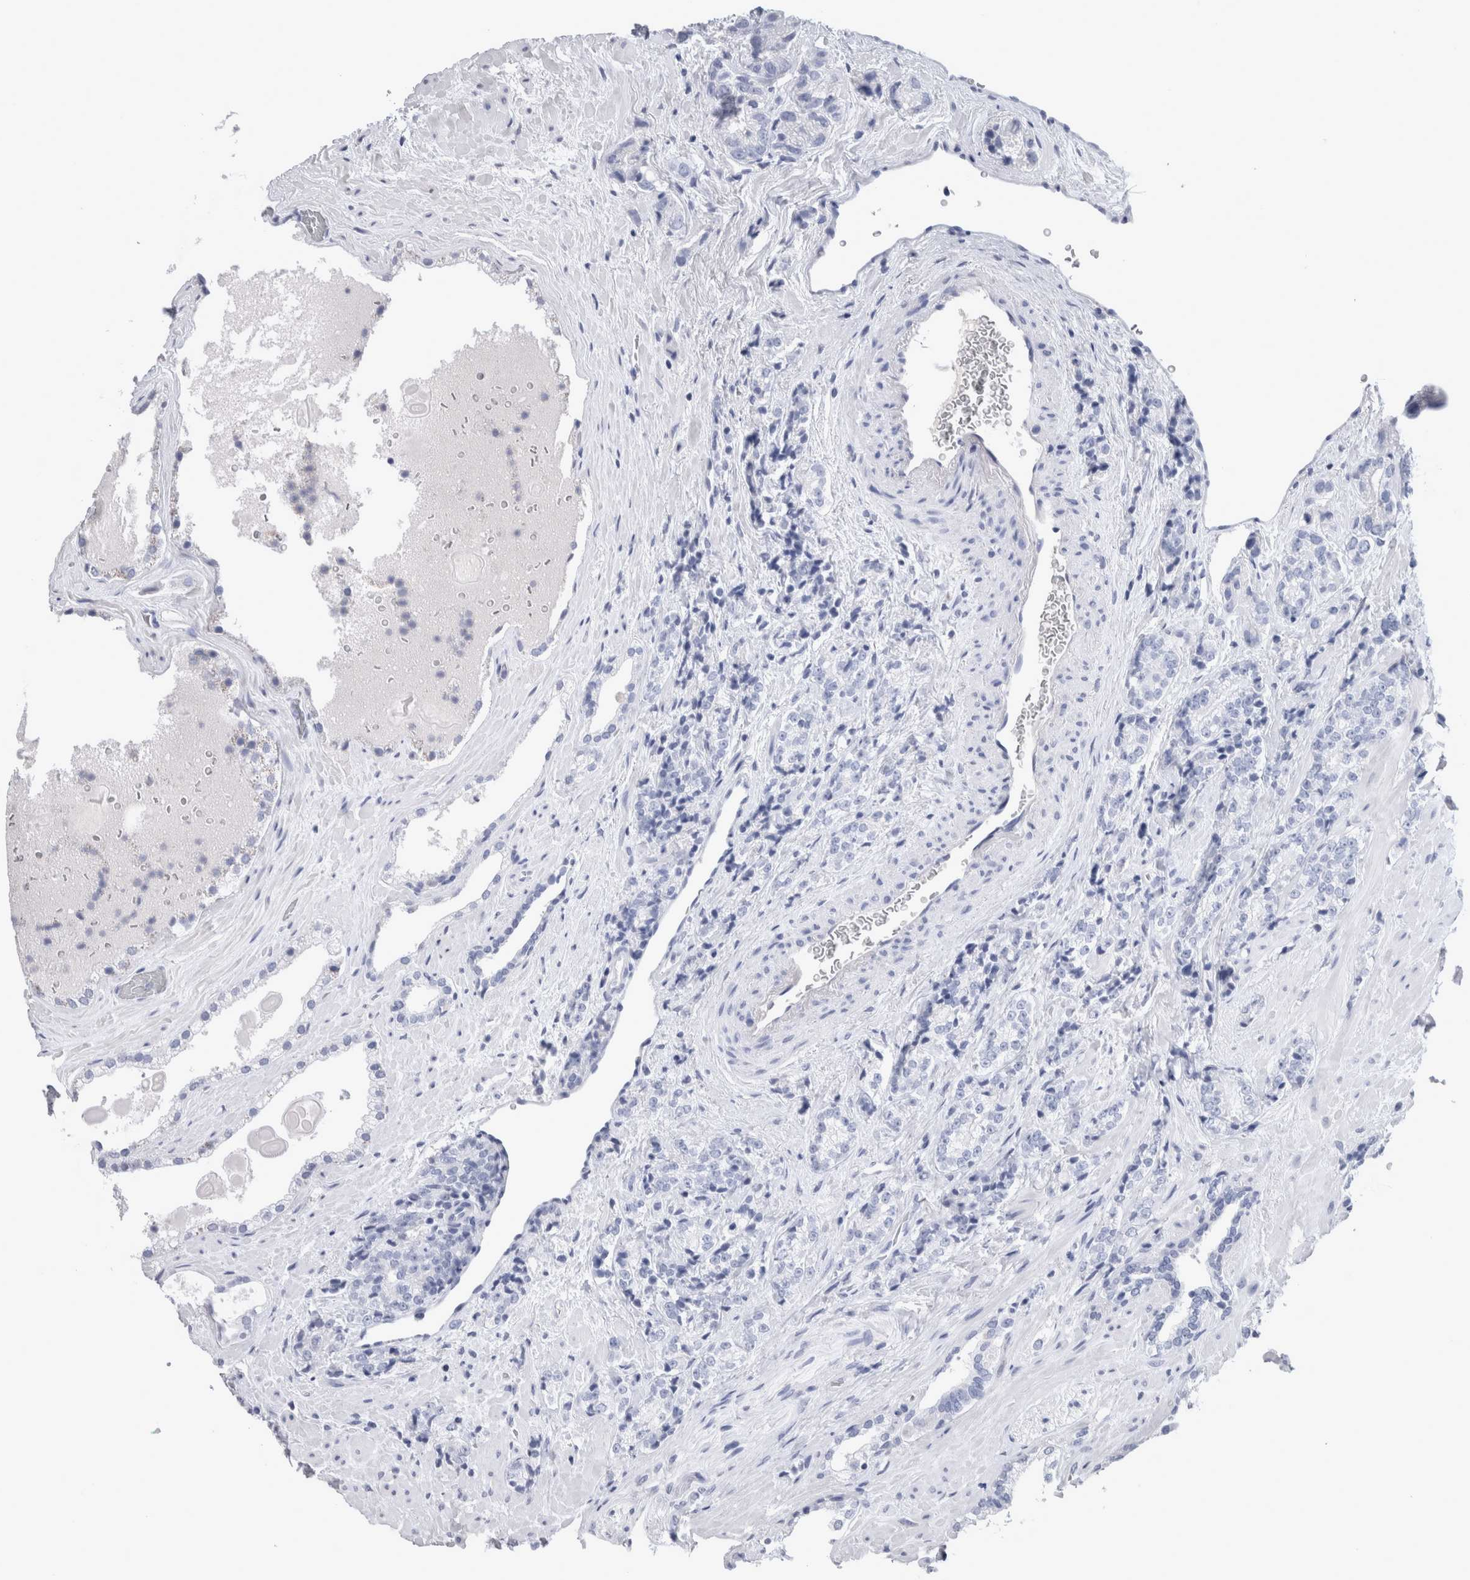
{"staining": {"intensity": "negative", "quantity": "none", "location": "none"}, "tissue": "prostate cancer", "cell_type": "Tumor cells", "image_type": "cancer", "snomed": [{"axis": "morphology", "description": "Adenocarcinoma, High grade"}, {"axis": "topography", "description": "Prostate"}], "caption": "An immunohistochemistry (IHC) micrograph of high-grade adenocarcinoma (prostate) is shown. There is no staining in tumor cells of high-grade adenocarcinoma (prostate).", "gene": "CA8", "patient": {"sex": "male", "age": 71}}